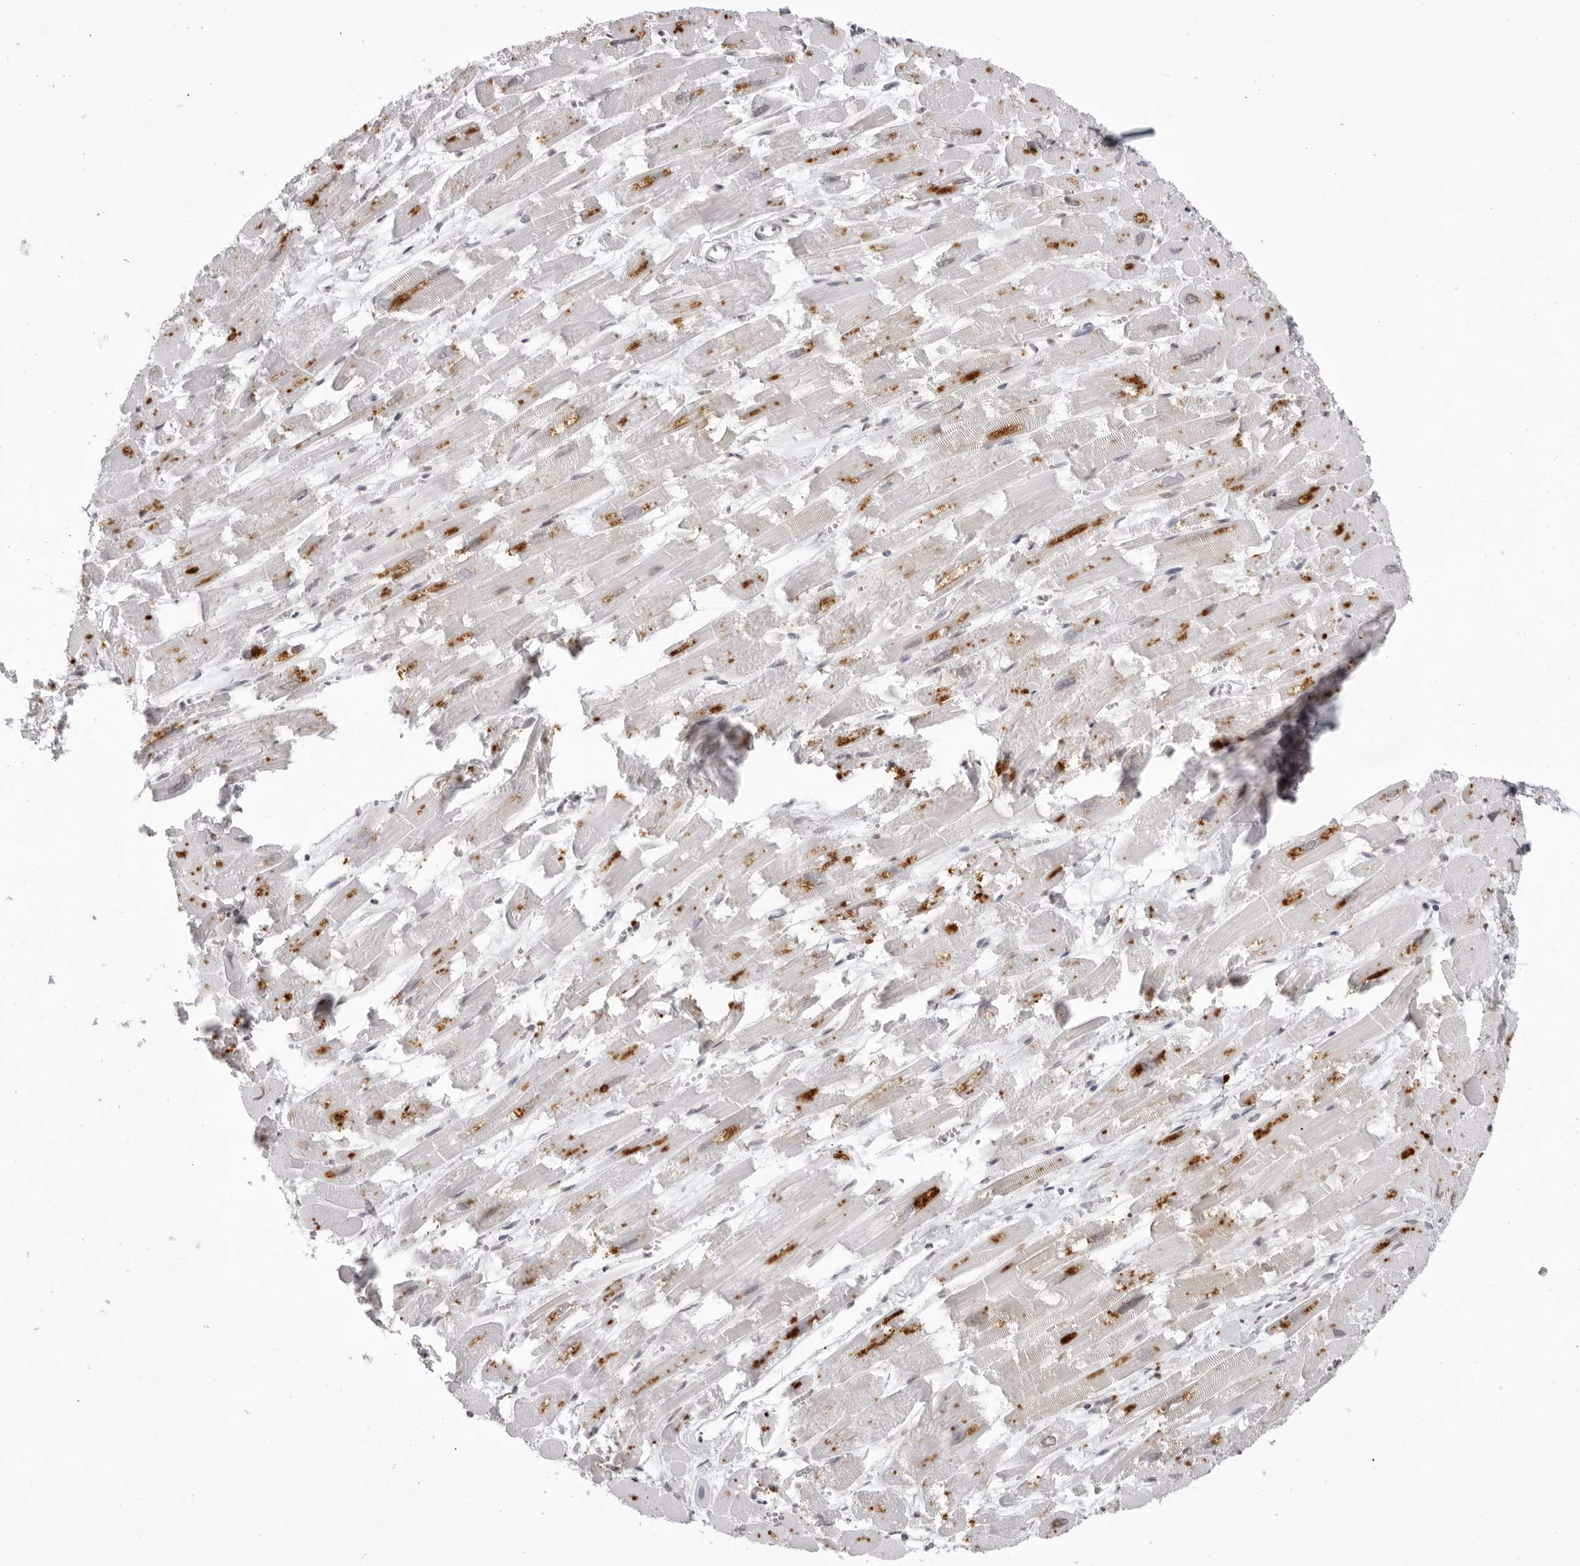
{"staining": {"intensity": "negative", "quantity": "none", "location": "none"}, "tissue": "heart muscle", "cell_type": "Cardiomyocytes", "image_type": "normal", "snomed": [{"axis": "morphology", "description": "Normal tissue, NOS"}, {"axis": "topography", "description": "Heart"}], "caption": "Immunohistochemistry of benign human heart muscle exhibits no expression in cardiomyocytes.", "gene": "NTM", "patient": {"sex": "male", "age": 54}}